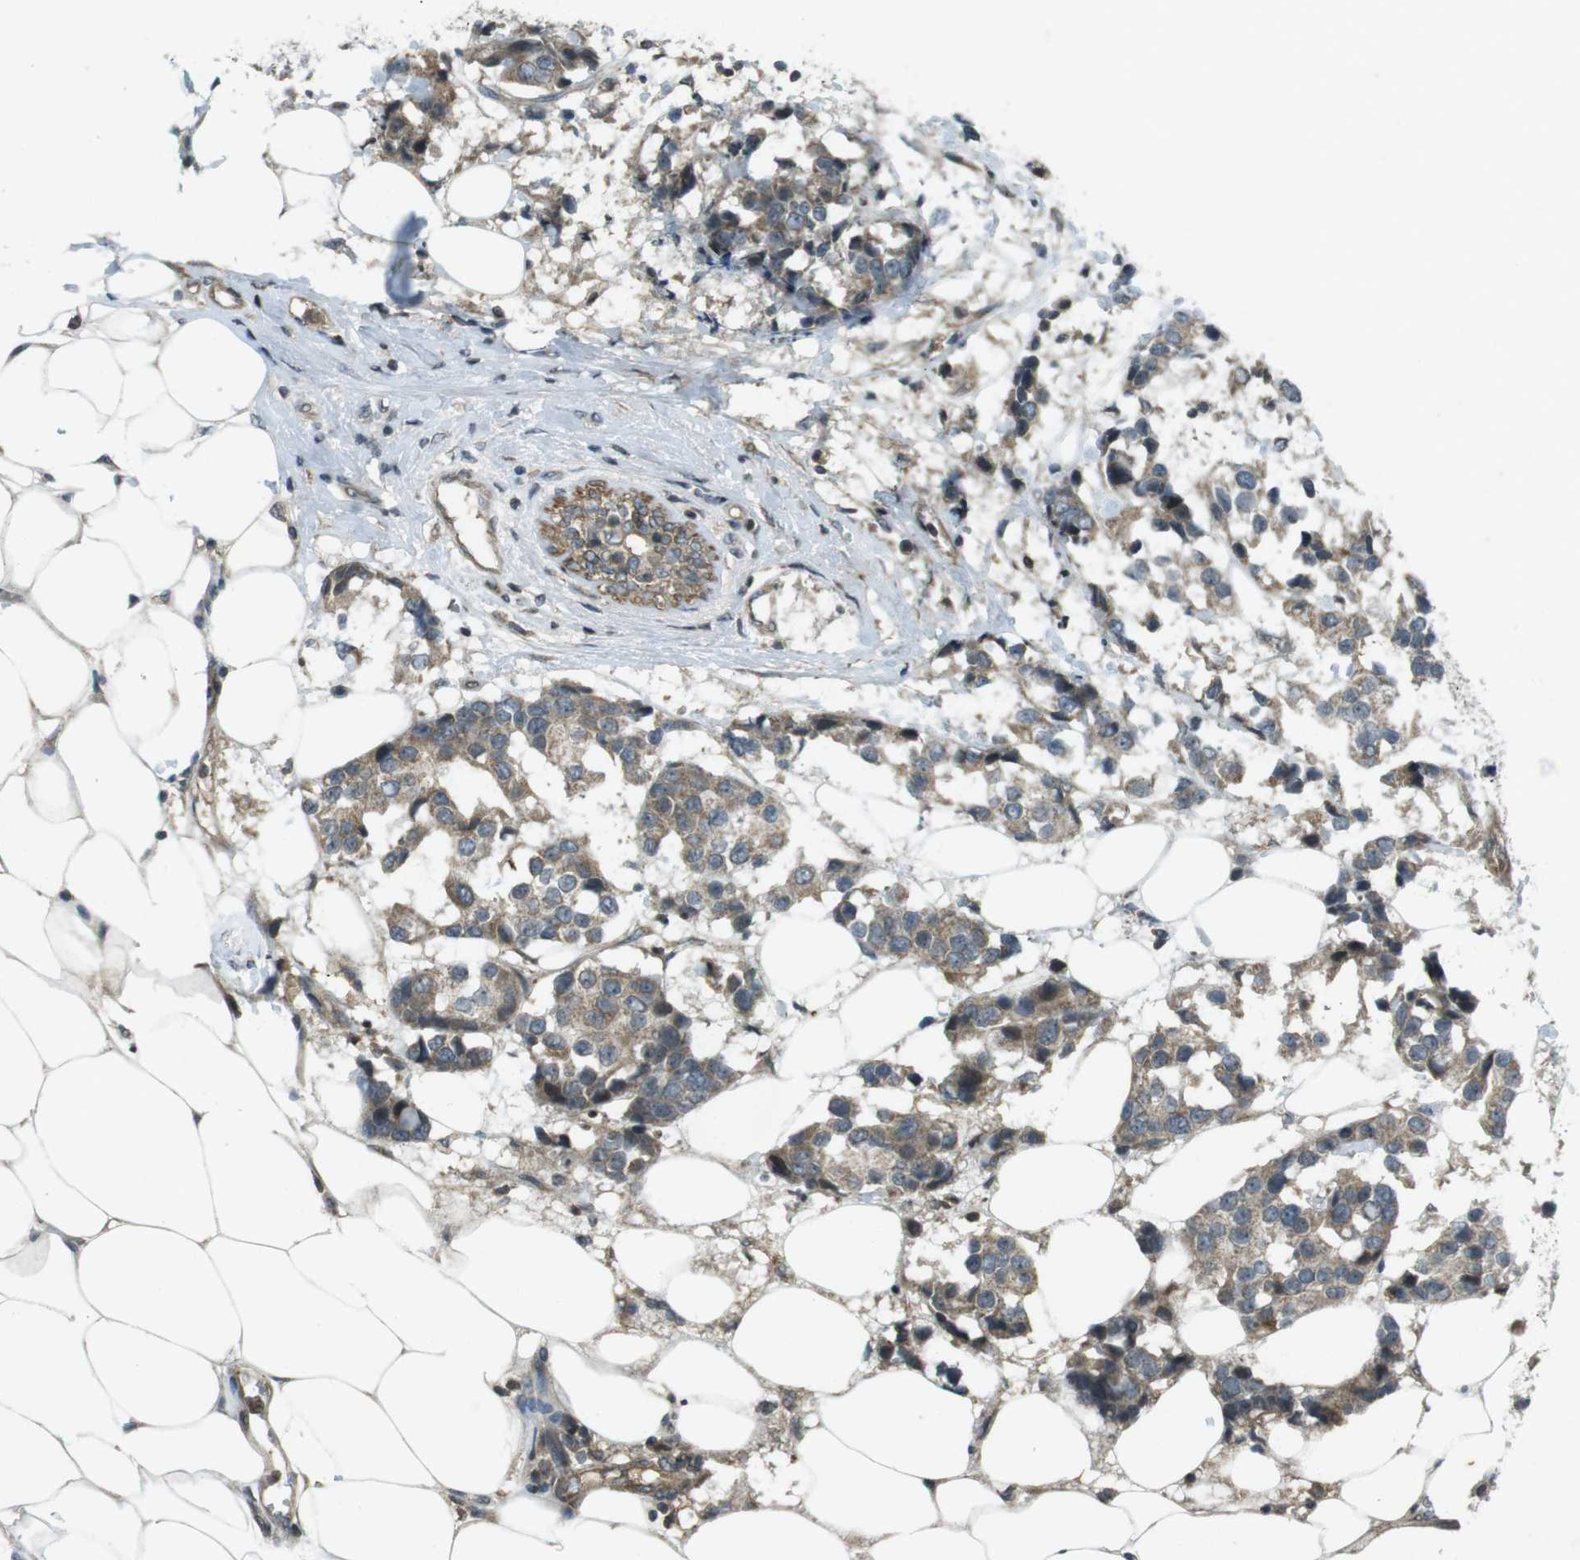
{"staining": {"intensity": "moderate", "quantity": ">75%", "location": "cytoplasmic/membranous"}, "tissue": "breast cancer", "cell_type": "Tumor cells", "image_type": "cancer", "snomed": [{"axis": "morphology", "description": "Normal tissue, NOS"}, {"axis": "morphology", "description": "Duct carcinoma"}, {"axis": "topography", "description": "Breast"}], "caption": "Immunohistochemistry micrograph of neoplastic tissue: human intraductal carcinoma (breast) stained using immunohistochemistry displays medium levels of moderate protein expression localized specifically in the cytoplasmic/membranous of tumor cells, appearing as a cytoplasmic/membranous brown color.", "gene": "ZYX", "patient": {"sex": "female", "age": 39}}